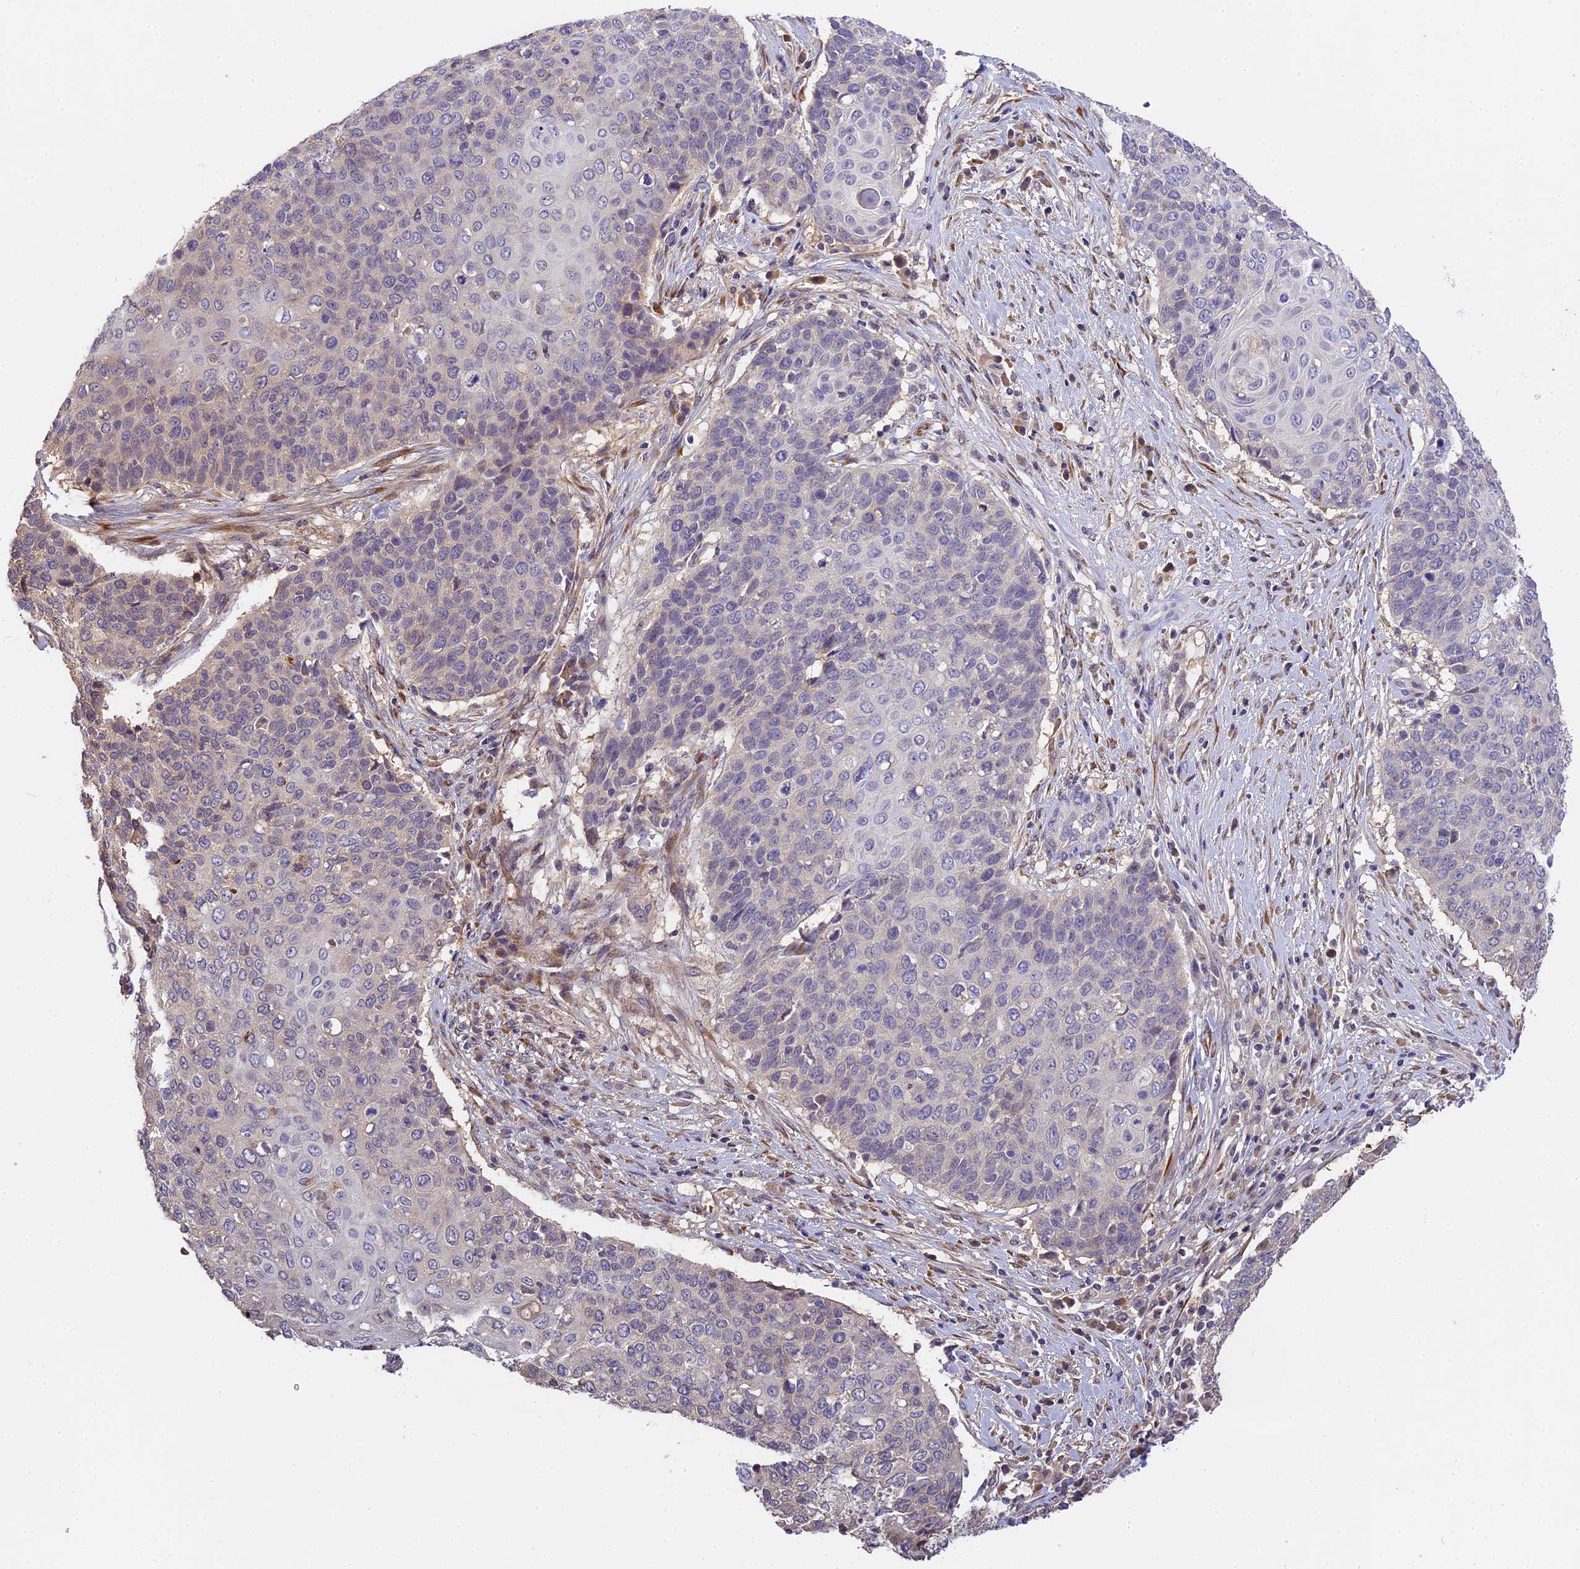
{"staining": {"intensity": "negative", "quantity": "none", "location": "none"}, "tissue": "cervical cancer", "cell_type": "Tumor cells", "image_type": "cancer", "snomed": [{"axis": "morphology", "description": "Squamous cell carcinoma, NOS"}, {"axis": "topography", "description": "Cervix"}], "caption": "The image displays no staining of tumor cells in cervical cancer. Brightfield microscopy of immunohistochemistry stained with DAB (brown) and hematoxylin (blue), captured at high magnification.", "gene": "BSCL2", "patient": {"sex": "female", "age": 39}}